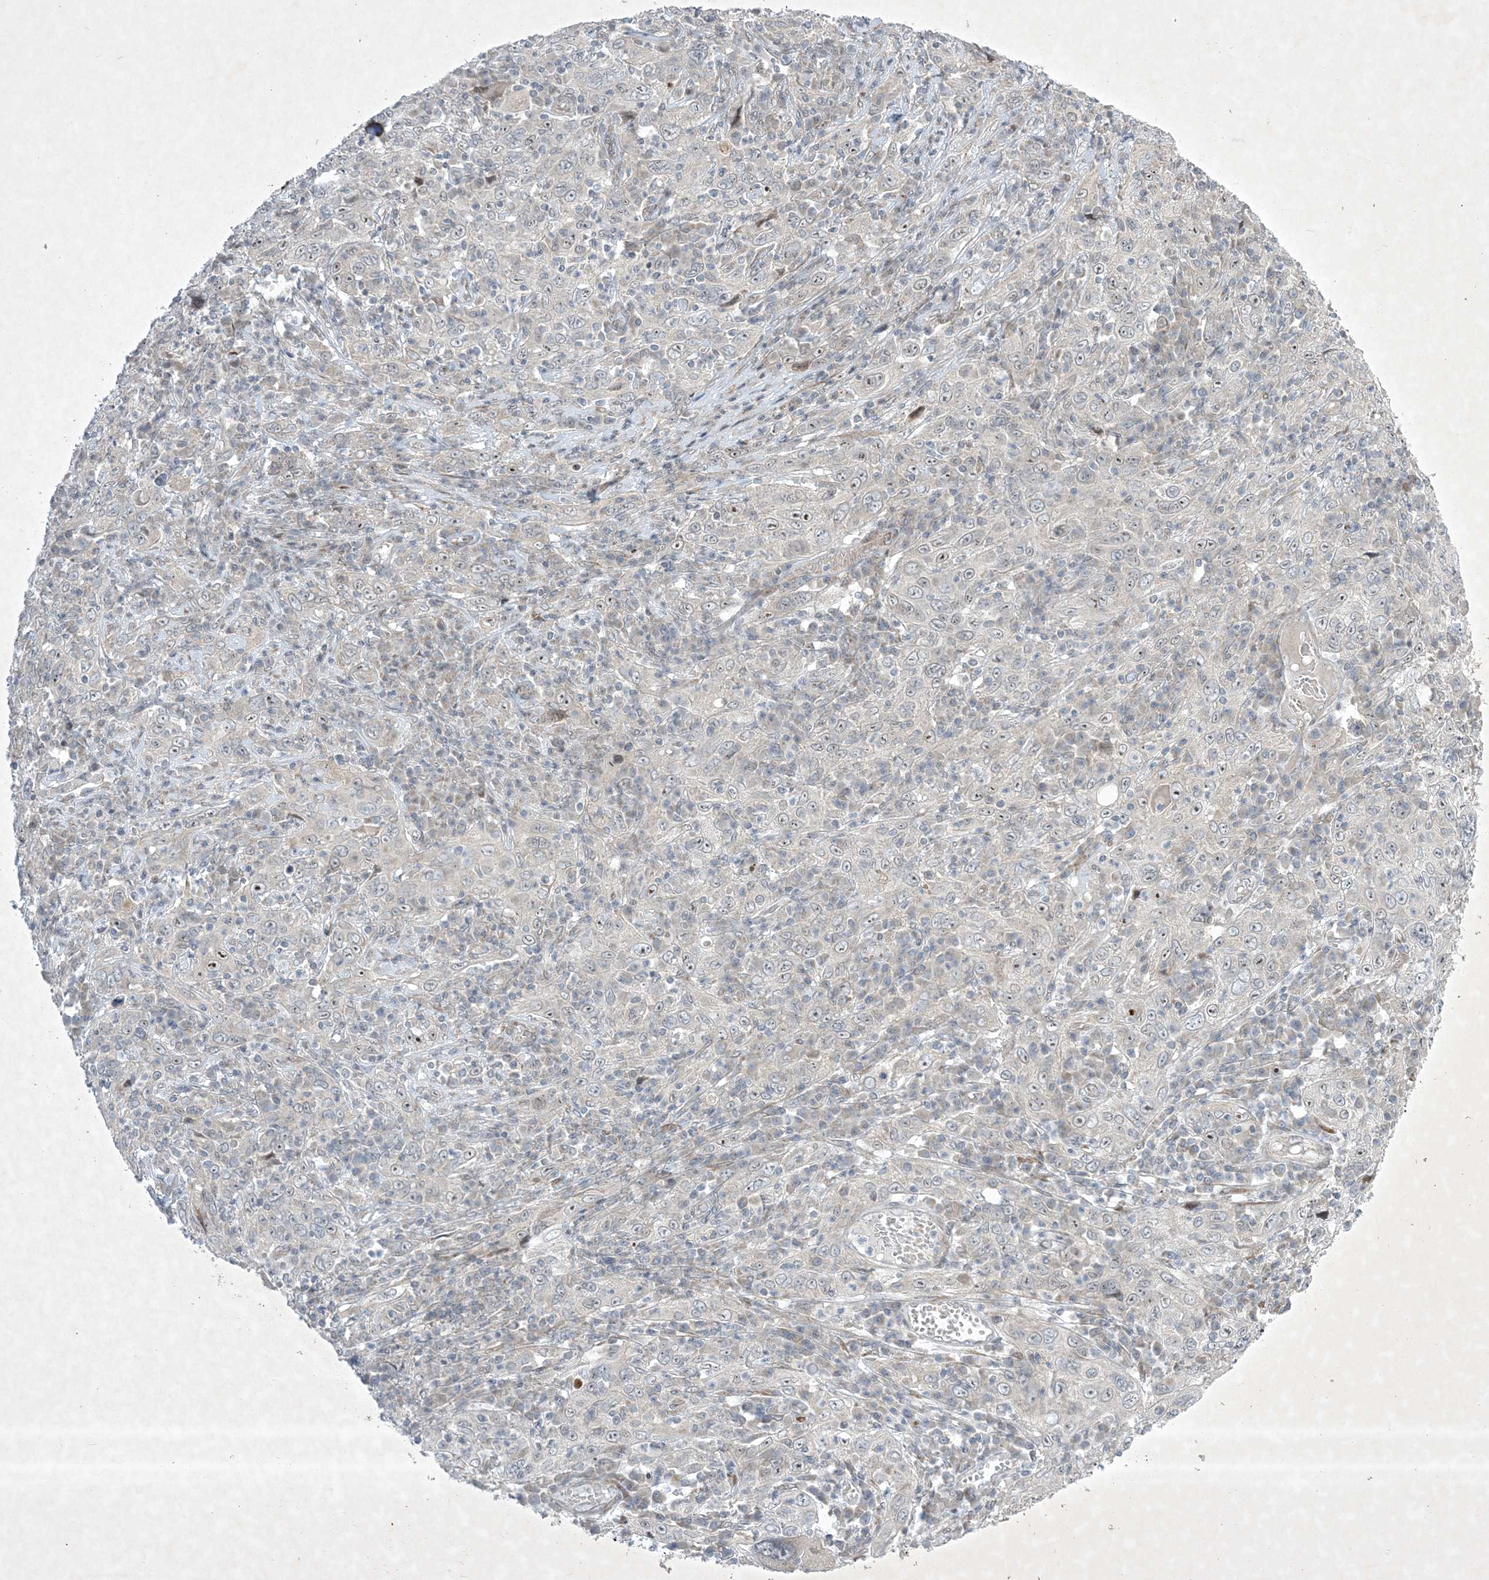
{"staining": {"intensity": "weak", "quantity": "<25%", "location": "nuclear"}, "tissue": "cervical cancer", "cell_type": "Tumor cells", "image_type": "cancer", "snomed": [{"axis": "morphology", "description": "Squamous cell carcinoma, NOS"}, {"axis": "topography", "description": "Cervix"}], "caption": "A high-resolution image shows immunohistochemistry (IHC) staining of cervical squamous cell carcinoma, which exhibits no significant positivity in tumor cells. (Immunohistochemistry, brightfield microscopy, high magnification).", "gene": "SOGA3", "patient": {"sex": "female", "age": 46}}